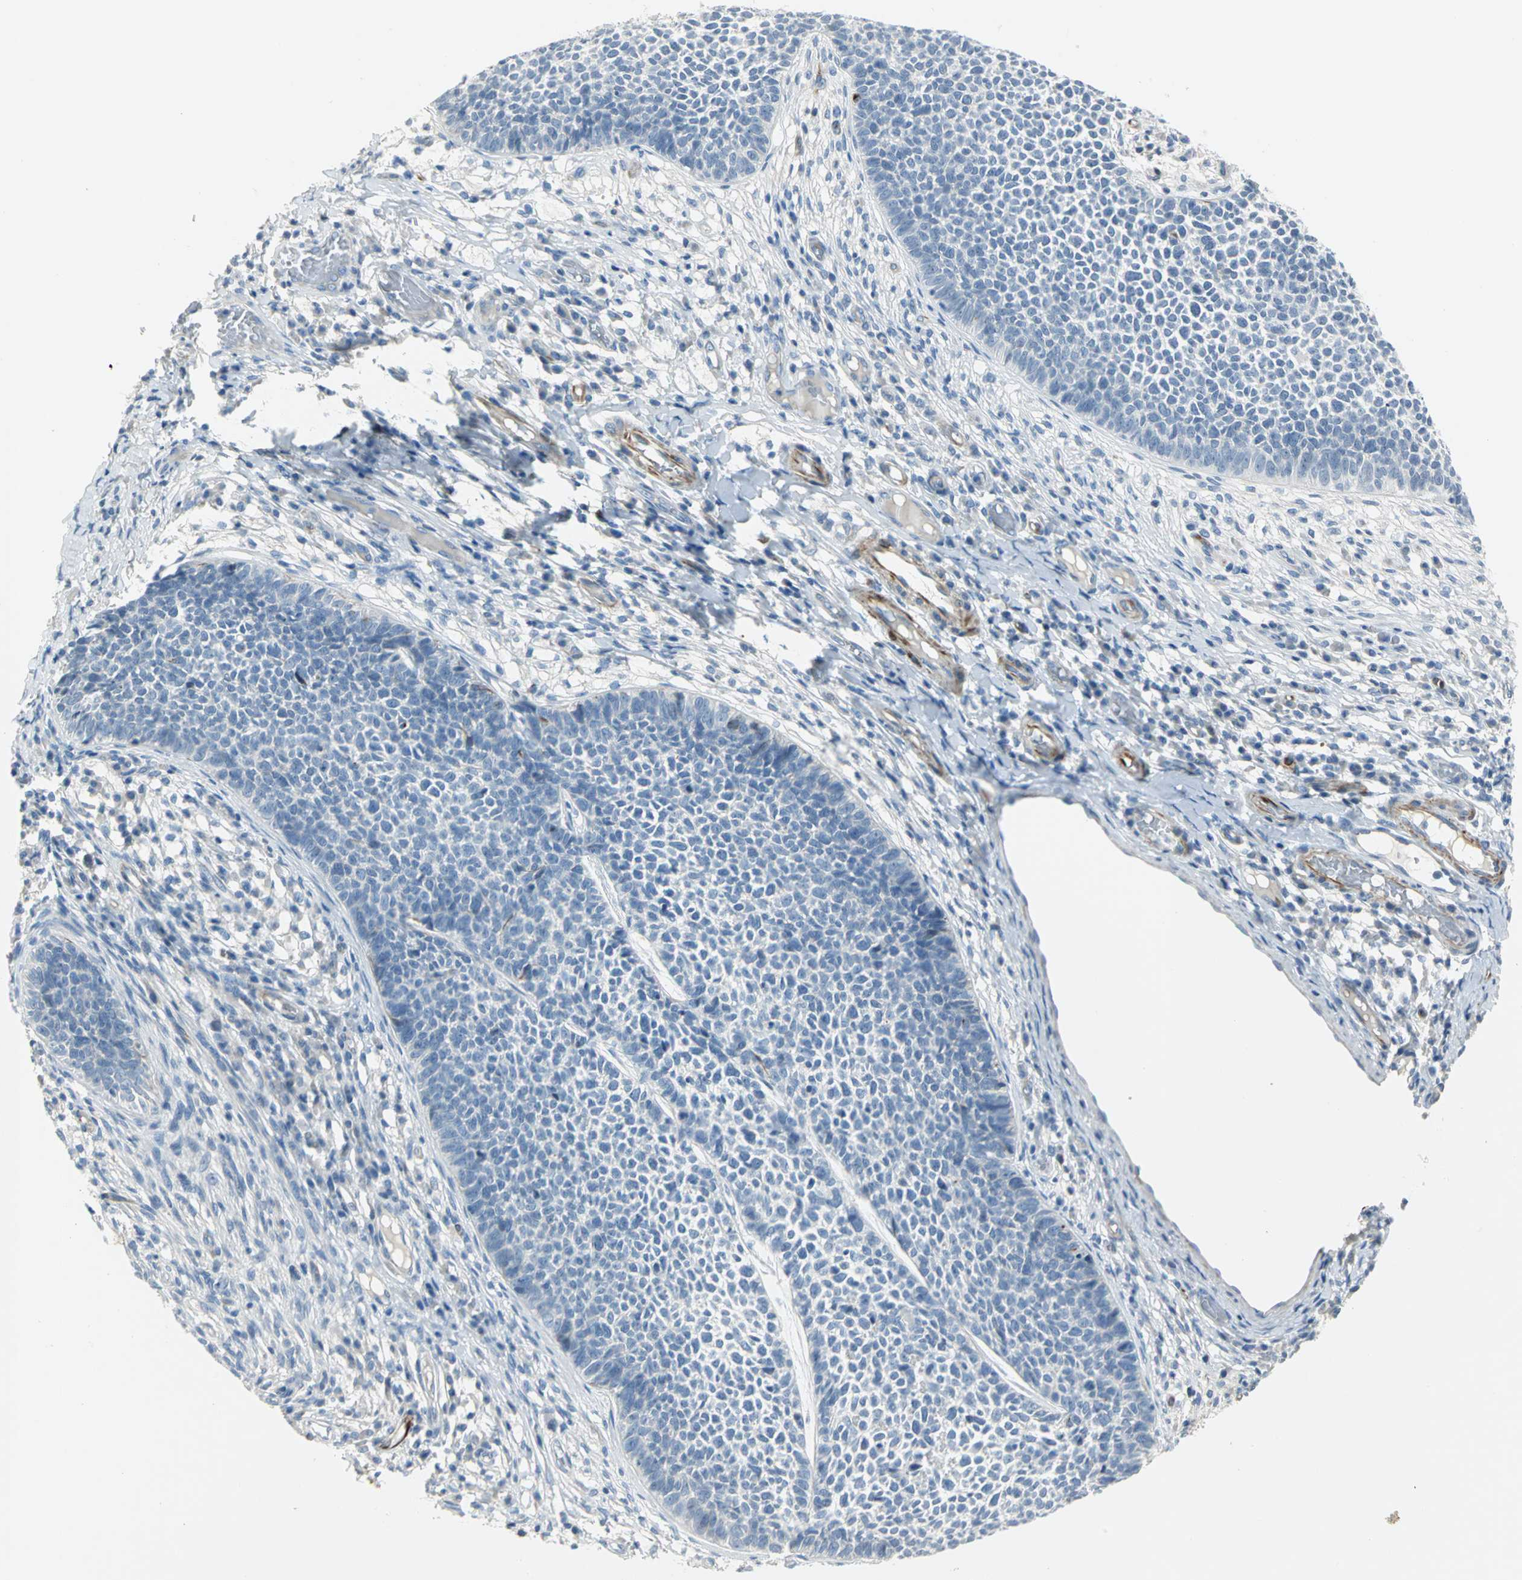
{"staining": {"intensity": "negative", "quantity": "none", "location": "none"}, "tissue": "skin cancer", "cell_type": "Tumor cells", "image_type": "cancer", "snomed": [{"axis": "morphology", "description": "Basal cell carcinoma"}, {"axis": "topography", "description": "Skin"}], "caption": "A photomicrograph of skin cancer stained for a protein reveals no brown staining in tumor cells. (DAB IHC visualized using brightfield microscopy, high magnification).", "gene": "ALOX15", "patient": {"sex": "female", "age": 84}}